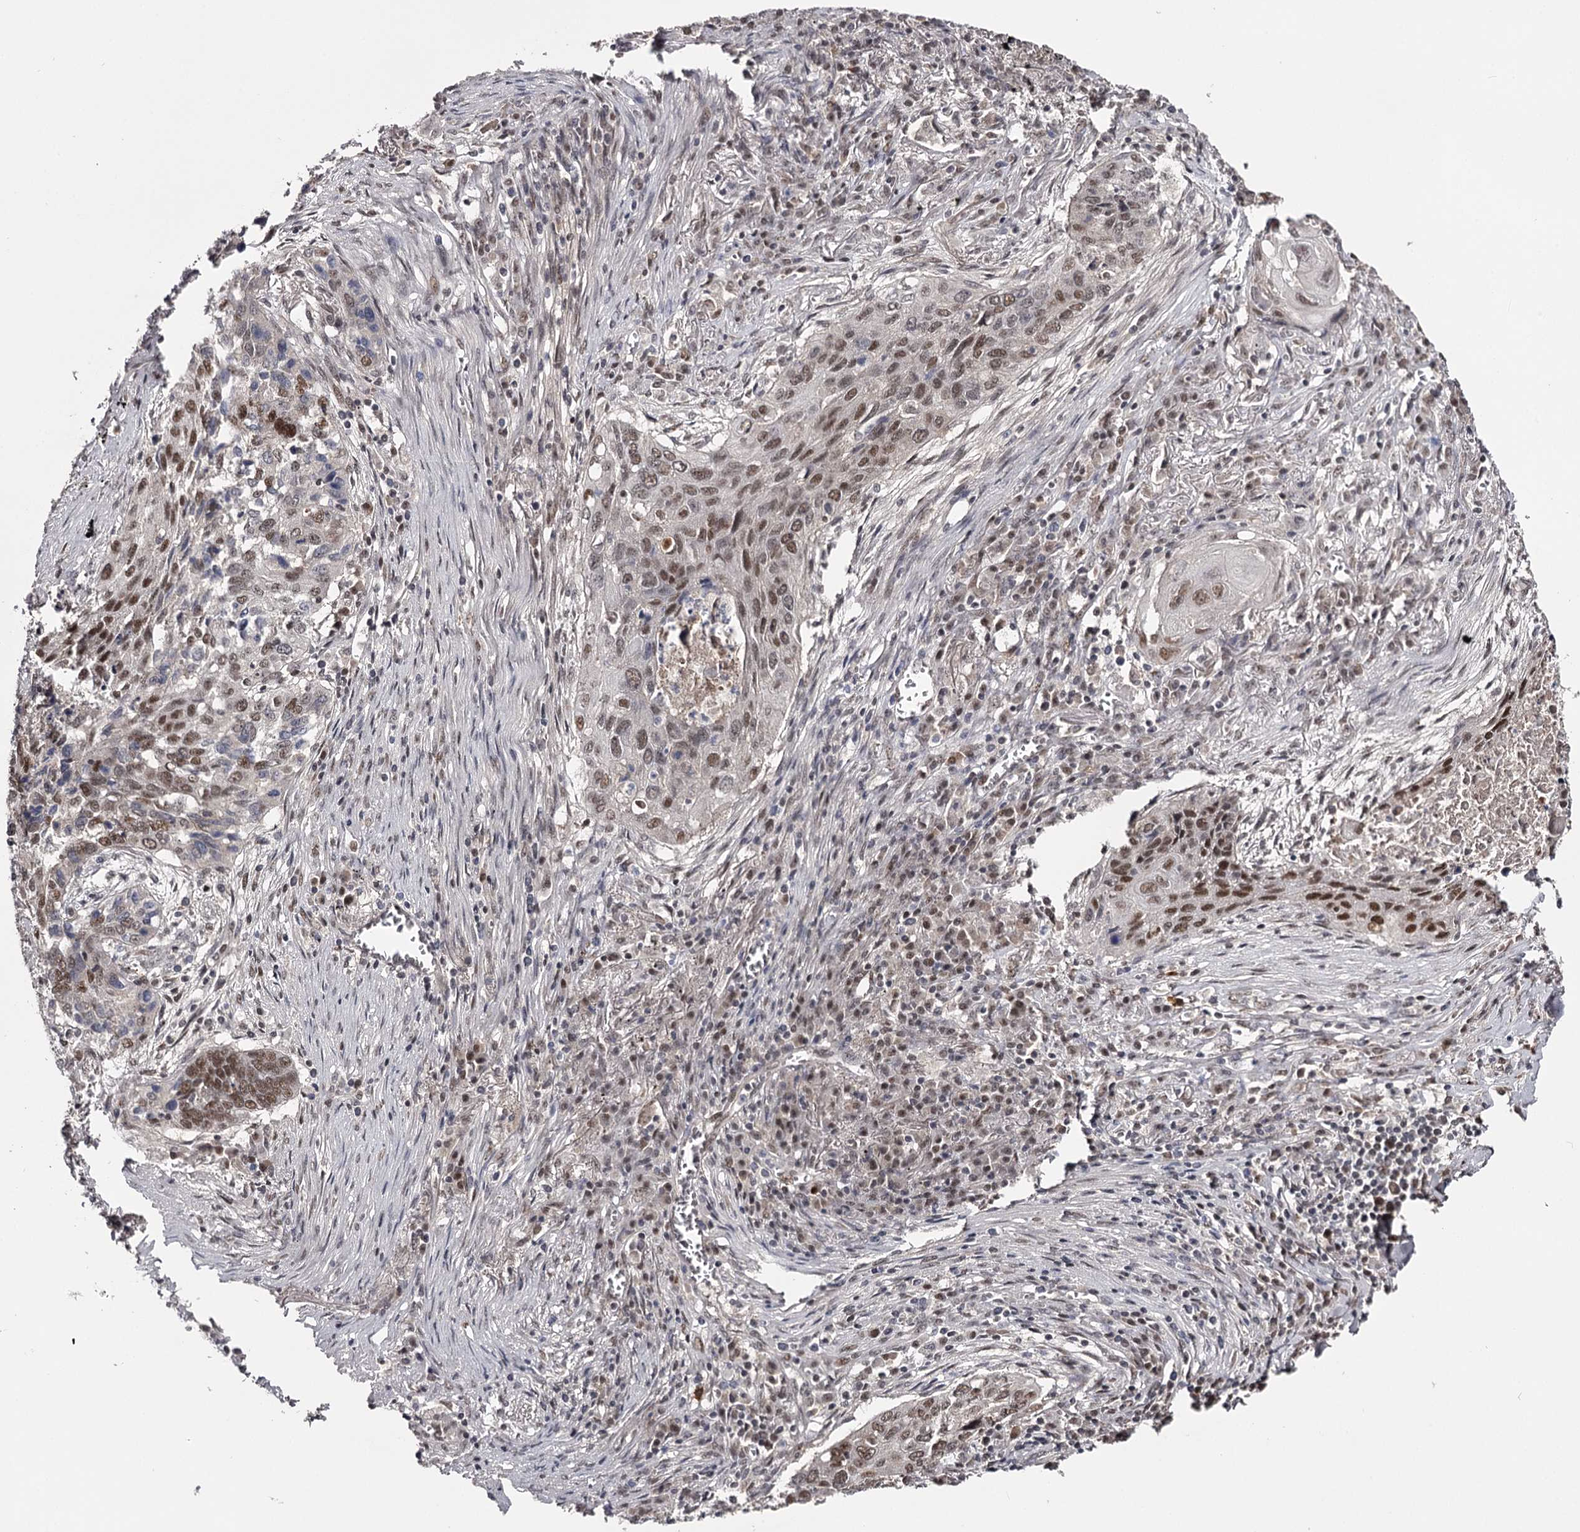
{"staining": {"intensity": "moderate", "quantity": ">75%", "location": "nuclear"}, "tissue": "lung cancer", "cell_type": "Tumor cells", "image_type": "cancer", "snomed": [{"axis": "morphology", "description": "Squamous cell carcinoma, NOS"}, {"axis": "topography", "description": "Lung"}], "caption": "Immunohistochemical staining of human lung cancer (squamous cell carcinoma) demonstrates medium levels of moderate nuclear staining in about >75% of tumor cells.", "gene": "TTC33", "patient": {"sex": "female", "age": 63}}